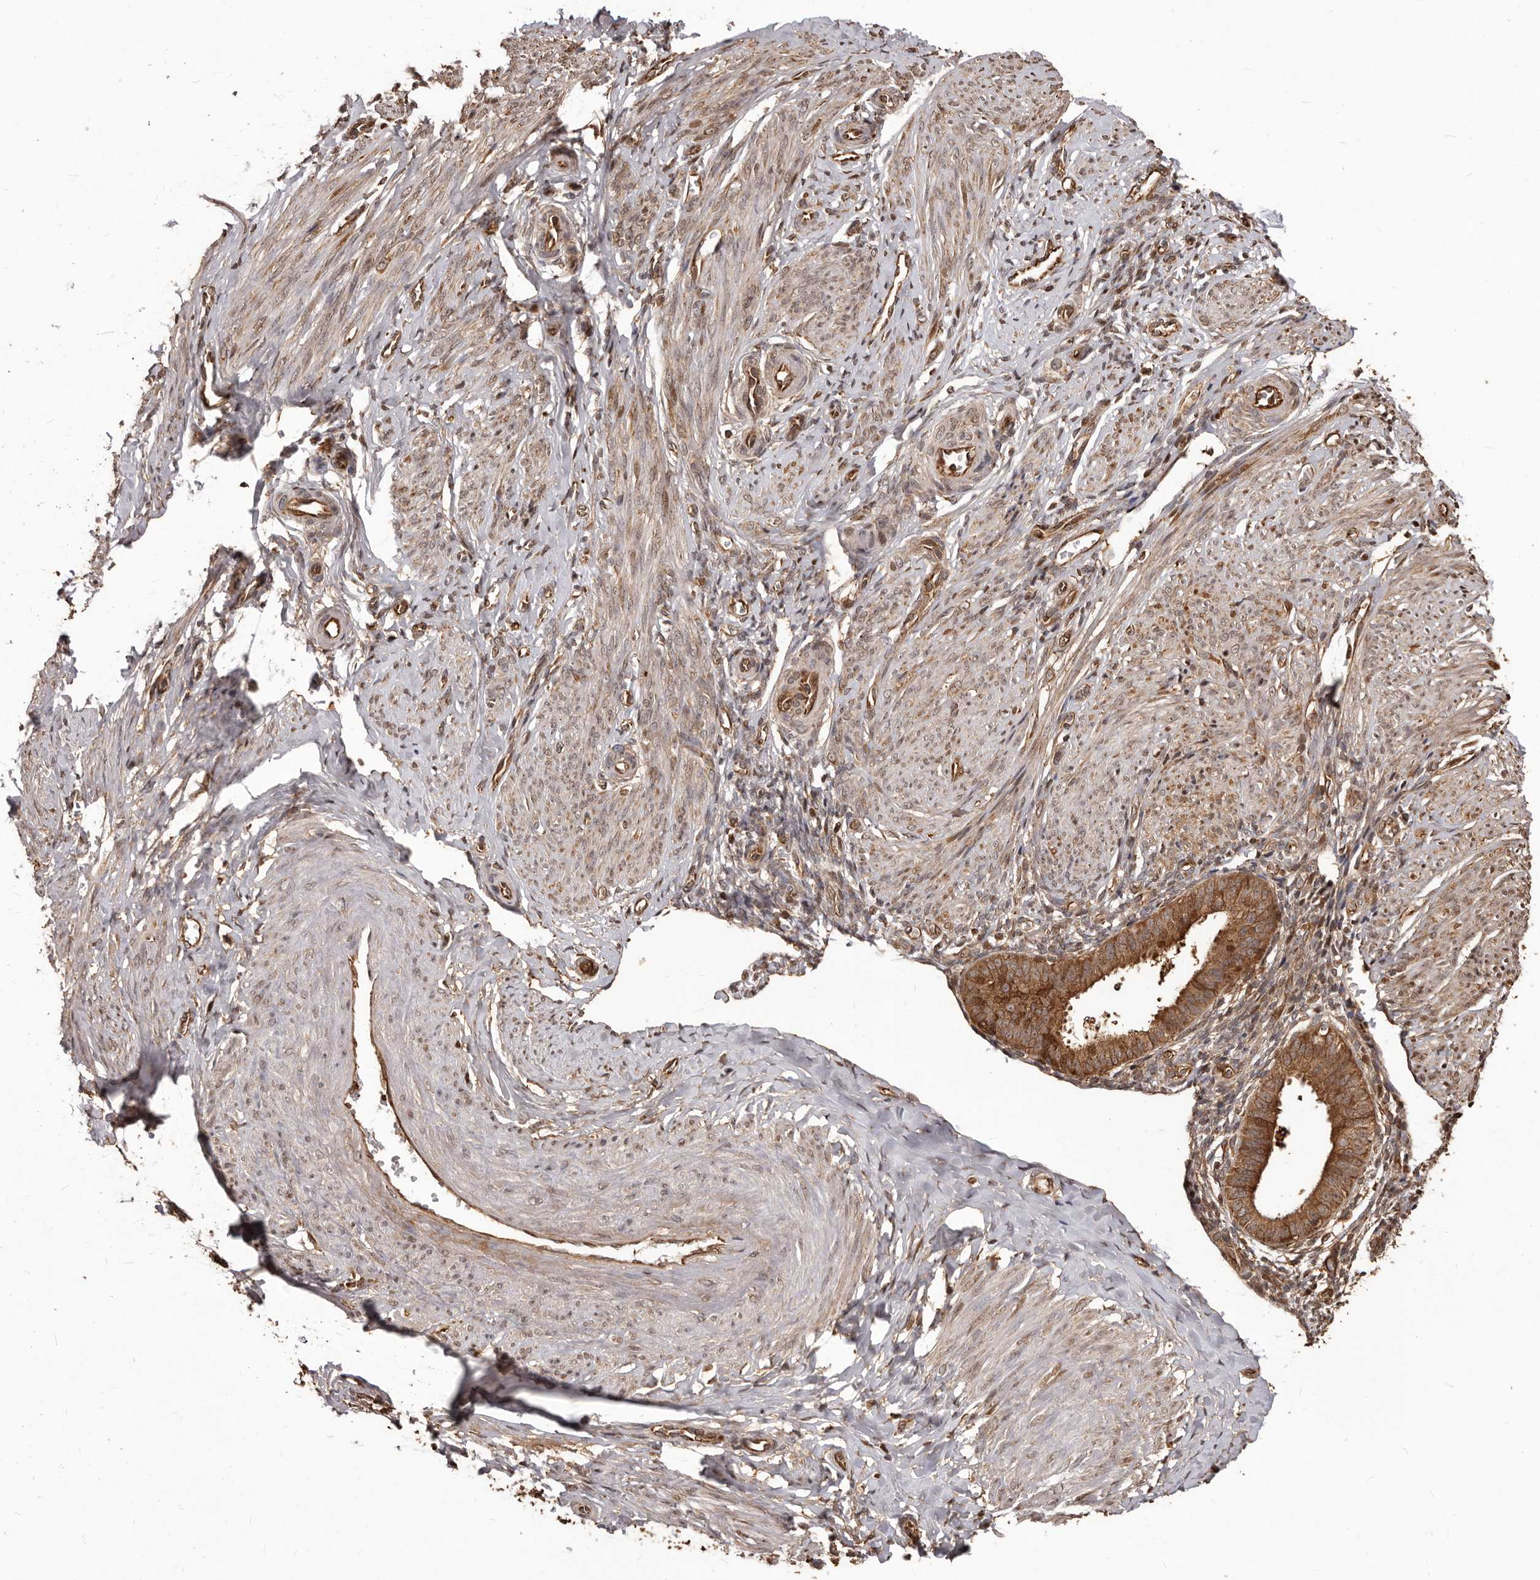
{"staining": {"intensity": "moderate", "quantity": "25%-75%", "location": "cytoplasmic/membranous"}, "tissue": "endometrium", "cell_type": "Cells in endometrial stroma", "image_type": "normal", "snomed": [{"axis": "morphology", "description": "Normal tissue, NOS"}, {"axis": "topography", "description": "Uterus"}, {"axis": "topography", "description": "Endometrium"}], "caption": "Immunohistochemical staining of normal human endometrium shows medium levels of moderate cytoplasmic/membranous staining in about 25%-75% of cells in endometrial stroma. Ihc stains the protein of interest in brown and the nuclei are stained blue.", "gene": "MTO1", "patient": {"sex": "female", "age": 48}}